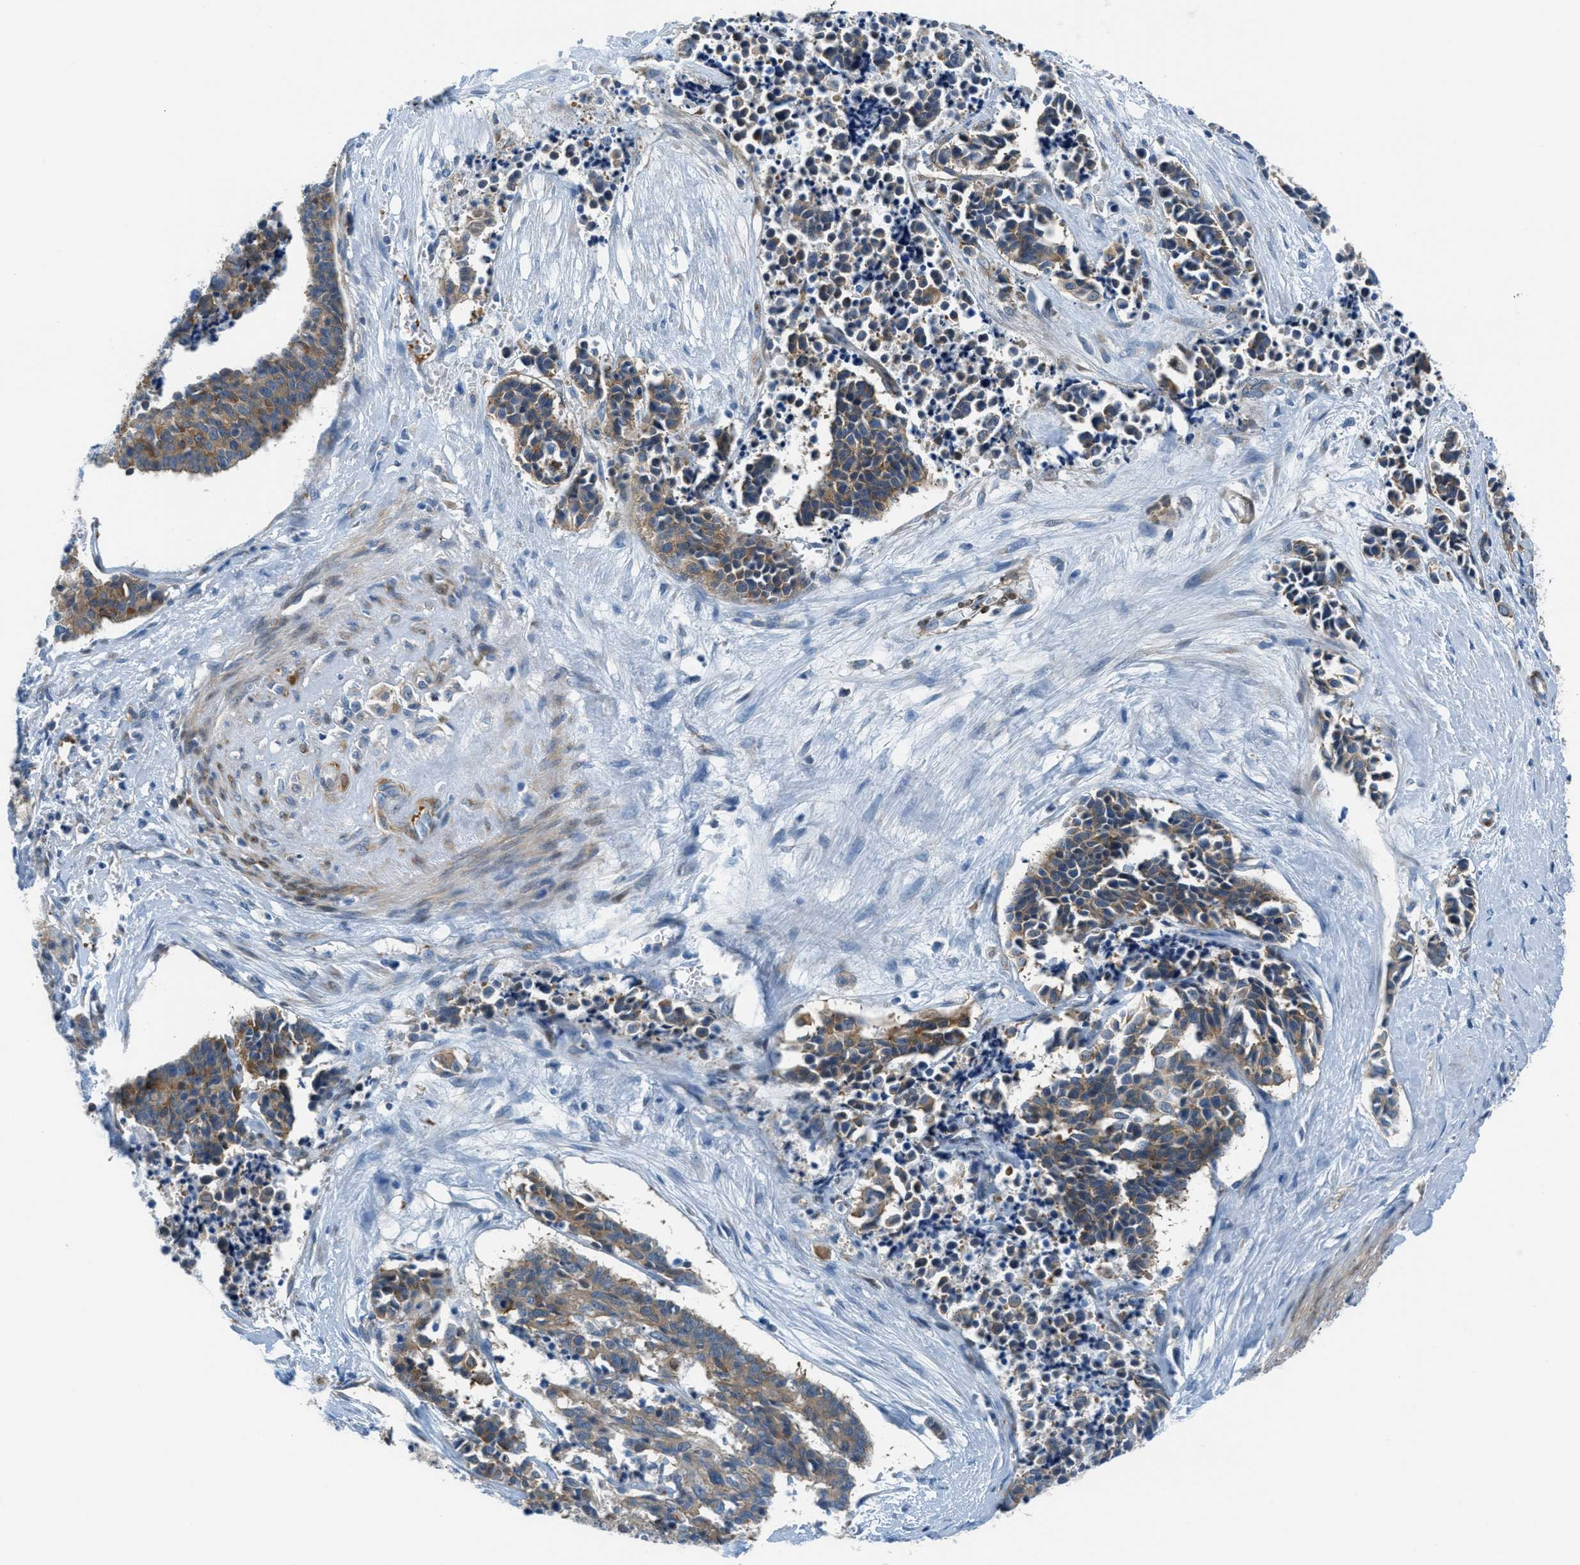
{"staining": {"intensity": "moderate", "quantity": ">75%", "location": "cytoplasmic/membranous"}, "tissue": "cervical cancer", "cell_type": "Tumor cells", "image_type": "cancer", "snomed": [{"axis": "morphology", "description": "Squamous cell carcinoma, NOS"}, {"axis": "topography", "description": "Cervix"}], "caption": "Immunohistochemistry (IHC) (DAB (3,3'-diaminobenzidine)) staining of squamous cell carcinoma (cervical) demonstrates moderate cytoplasmic/membranous protein positivity in about >75% of tumor cells.", "gene": "MAPRE2", "patient": {"sex": "female", "age": 35}}